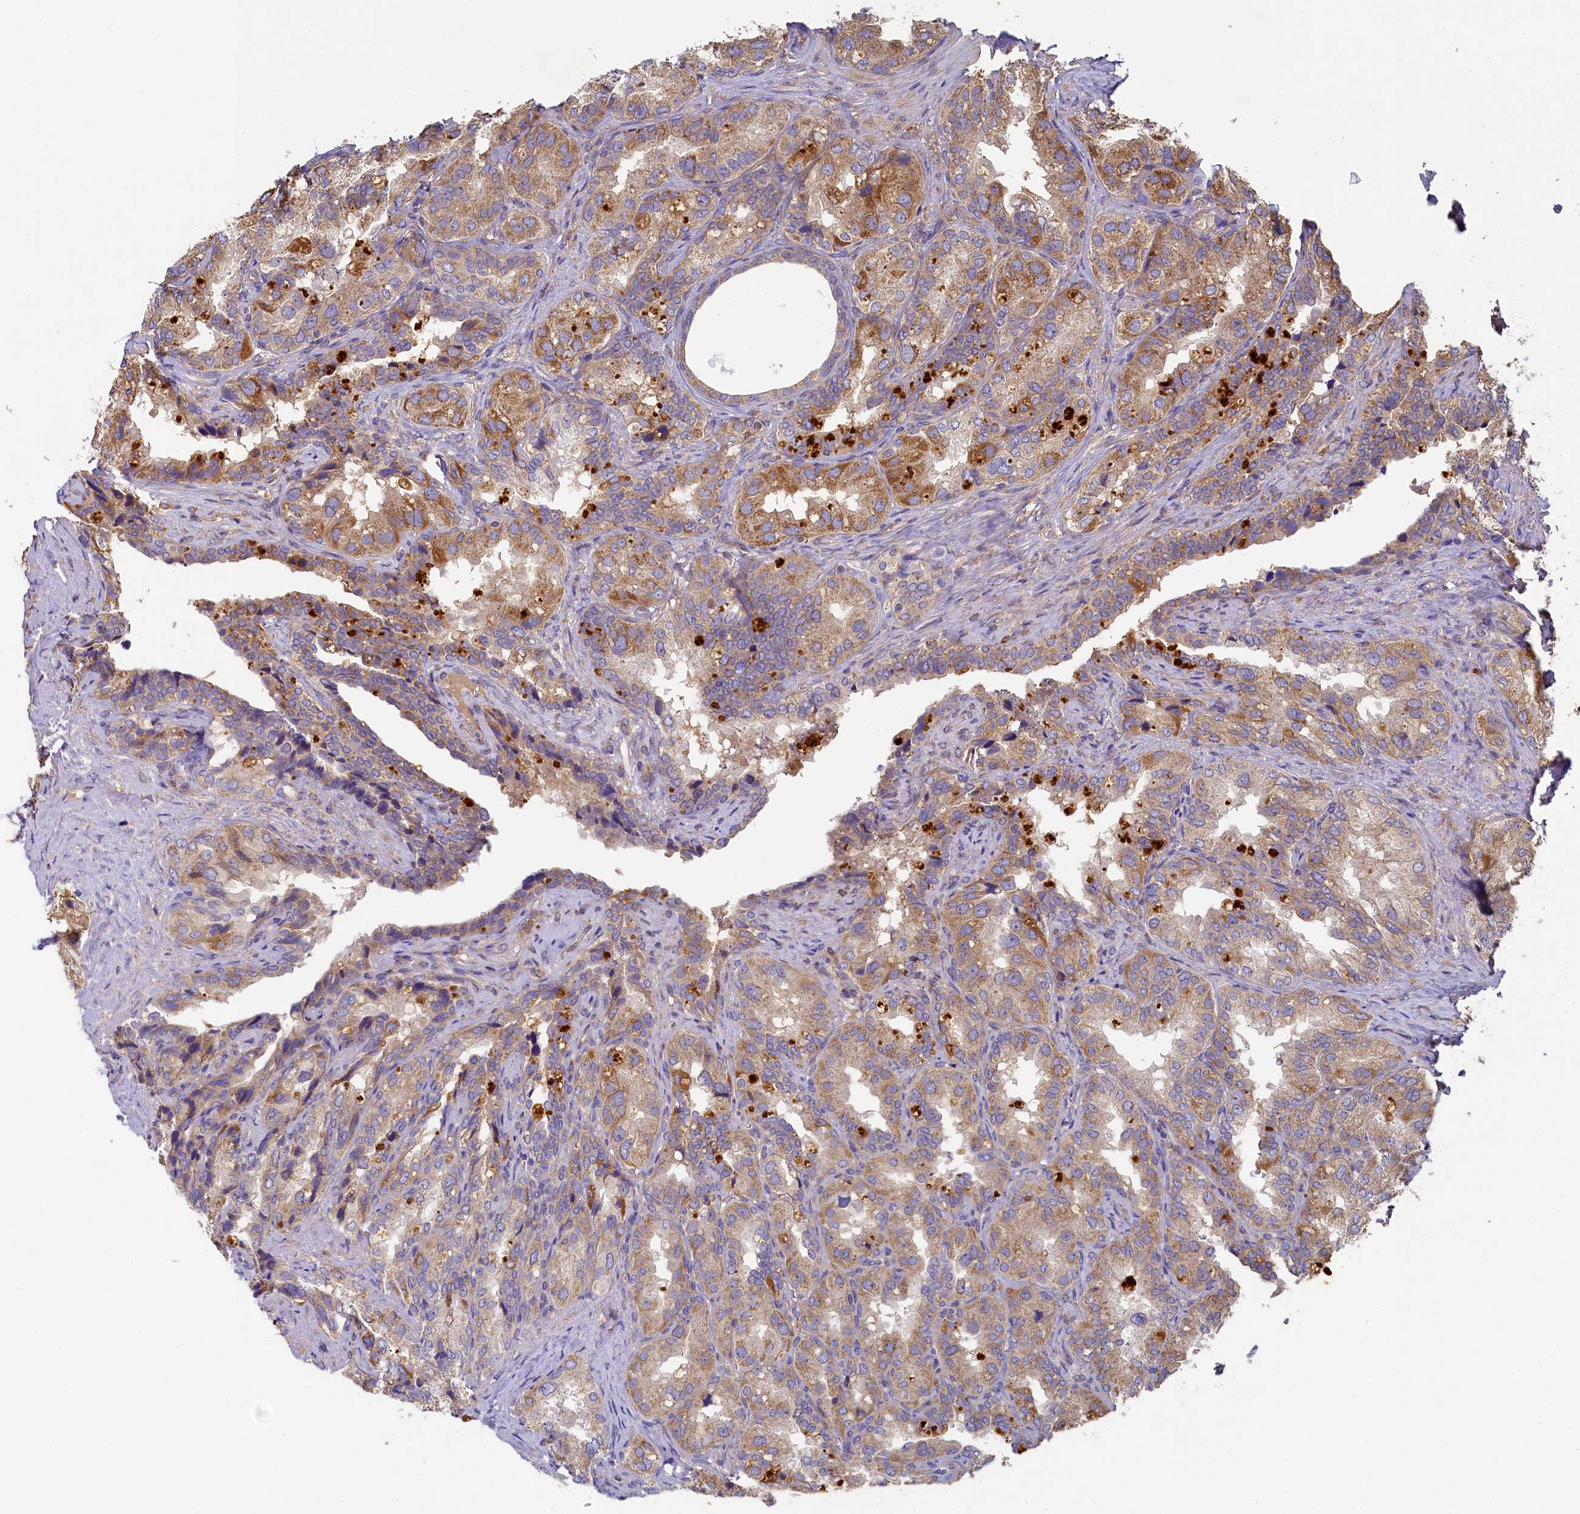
{"staining": {"intensity": "moderate", "quantity": ">75%", "location": "cytoplasmic/membranous"}, "tissue": "seminal vesicle", "cell_type": "Glandular cells", "image_type": "normal", "snomed": [{"axis": "morphology", "description": "Normal tissue, NOS"}, {"axis": "topography", "description": "Seminal veicle"}, {"axis": "topography", "description": "Peripheral nerve tissue"}], "caption": "High-power microscopy captured an immunohistochemistry (IHC) micrograph of unremarkable seminal vesicle, revealing moderate cytoplasmic/membranous expression in approximately >75% of glandular cells. The staining is performed using DAB (3,3'-diaminobenzidine) brown chromogen to label protein expression. The nuclei are counter-stained blue using hematoxylin.", "gene": "SEC31B", "patient": {"sex": "male", "age": 67}}